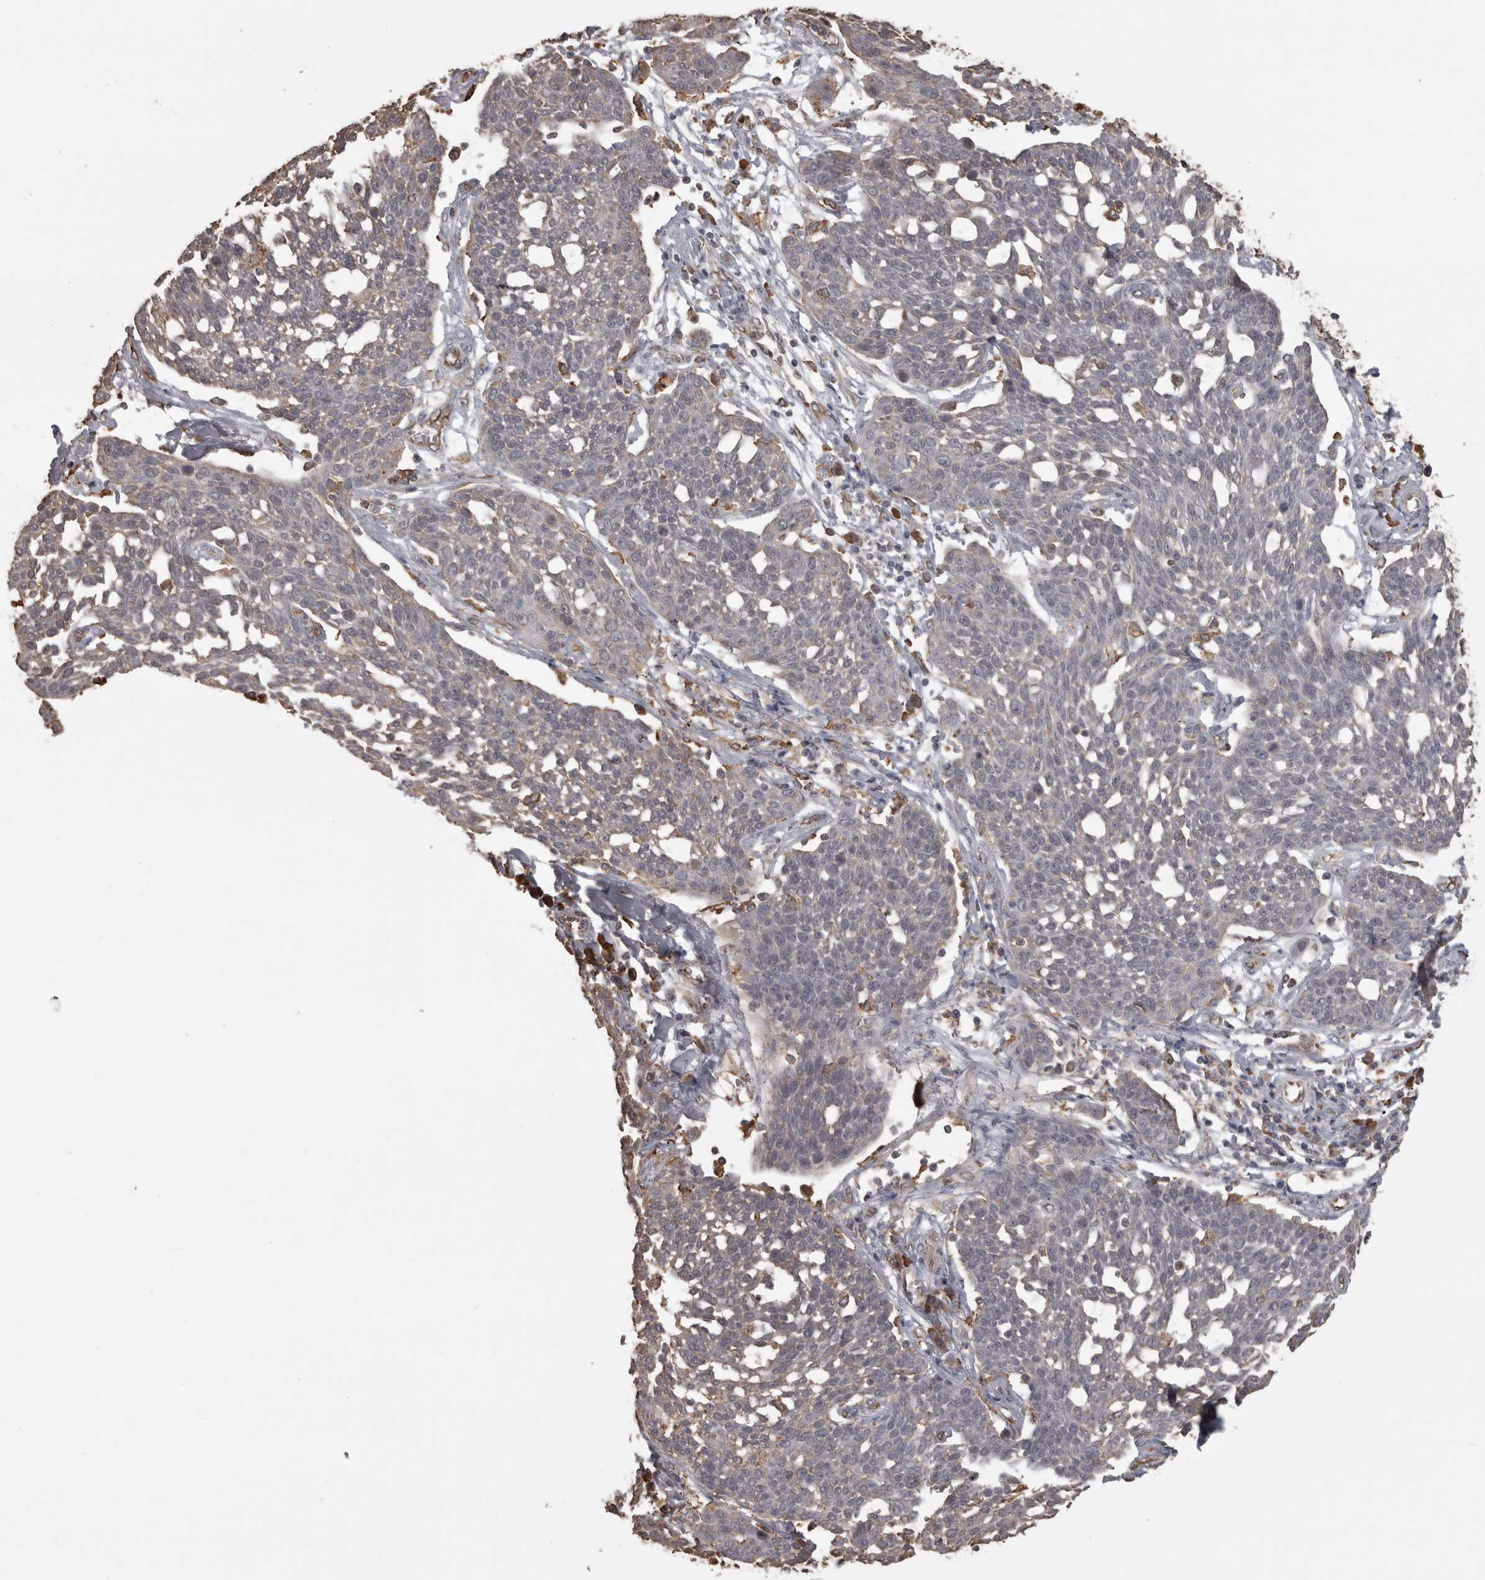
{"staining": {"intensity": "negative", "quantity": "none", "location": "none"}, "tissue": "cervical cancer", "cell_type": "Tumor cells", "image_type": "cancer", "snomed": [{"axis": "morphology", "description": "Squamous cell carcinoma, NOS"}, {"axis": "topography", "description": "Cervix"}], "caption": "Micrograph shows no protein positivity in tumor cells of cervical squamous cell carcinoma tissue.", "gene": "PON2", "patient": {"sex": "female", "age": 34}}